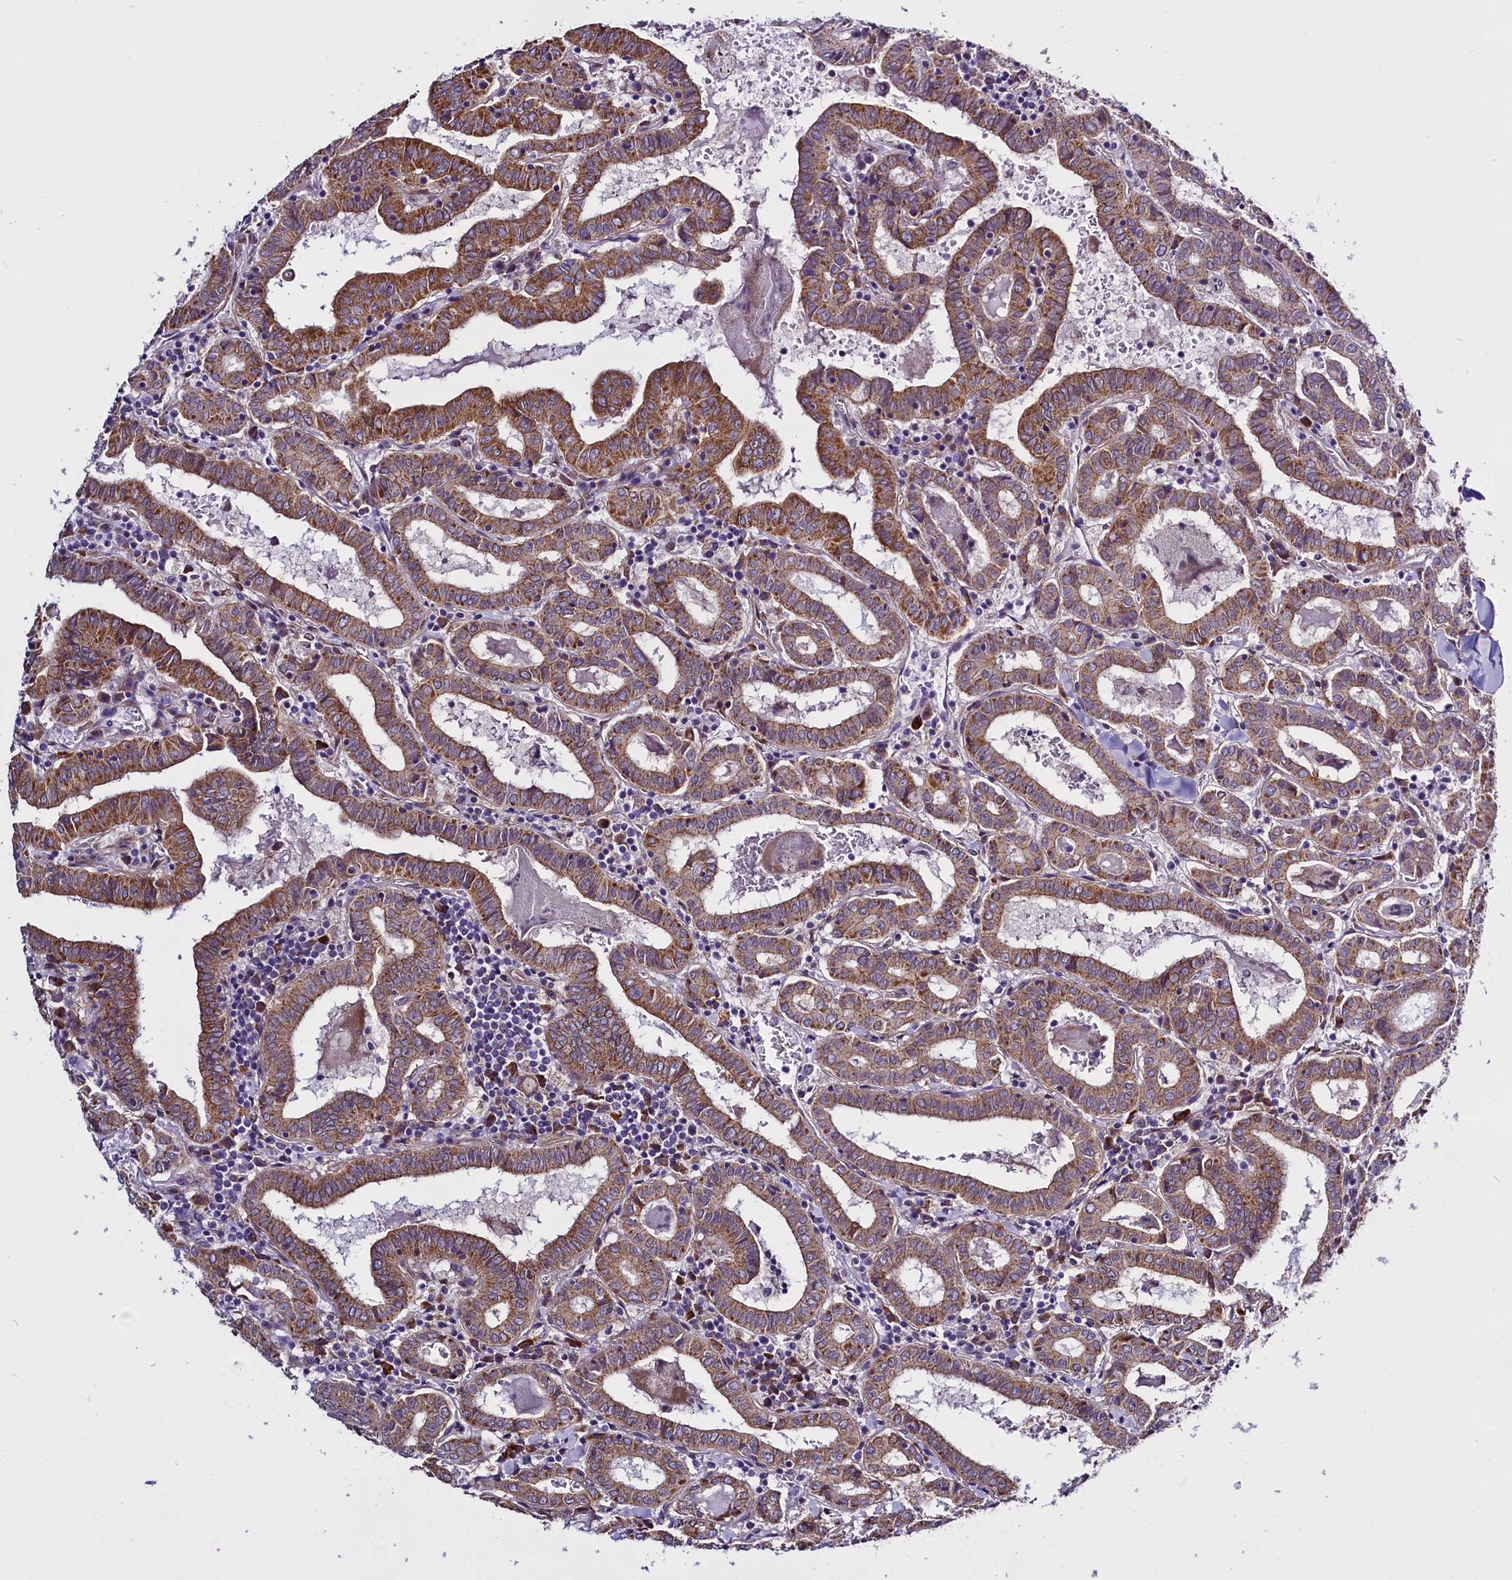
{"staining": {"intensity": "moderate", "quantity": ">75%", "location": "cytoplasmic/membranous"}, "tissue": "thyroid cancer", "cell_type": "Tumor cells", "image_type": "cancer", "snomed": [{"axis": "morphology", "description": "Papillary adenocarcinoma, NOS"}, {"axis": "topography", "description": "Thyroid gland"}], "caption": "This histopathology image exhibits IHC staining of thyroid cancer (papillary adenocarcinoma), with medium moderate cytoplasmic/membranous staining in about >75% of tumor cells.", "gene": "UACA", "patient": {"sex": "female", "age": 72}}